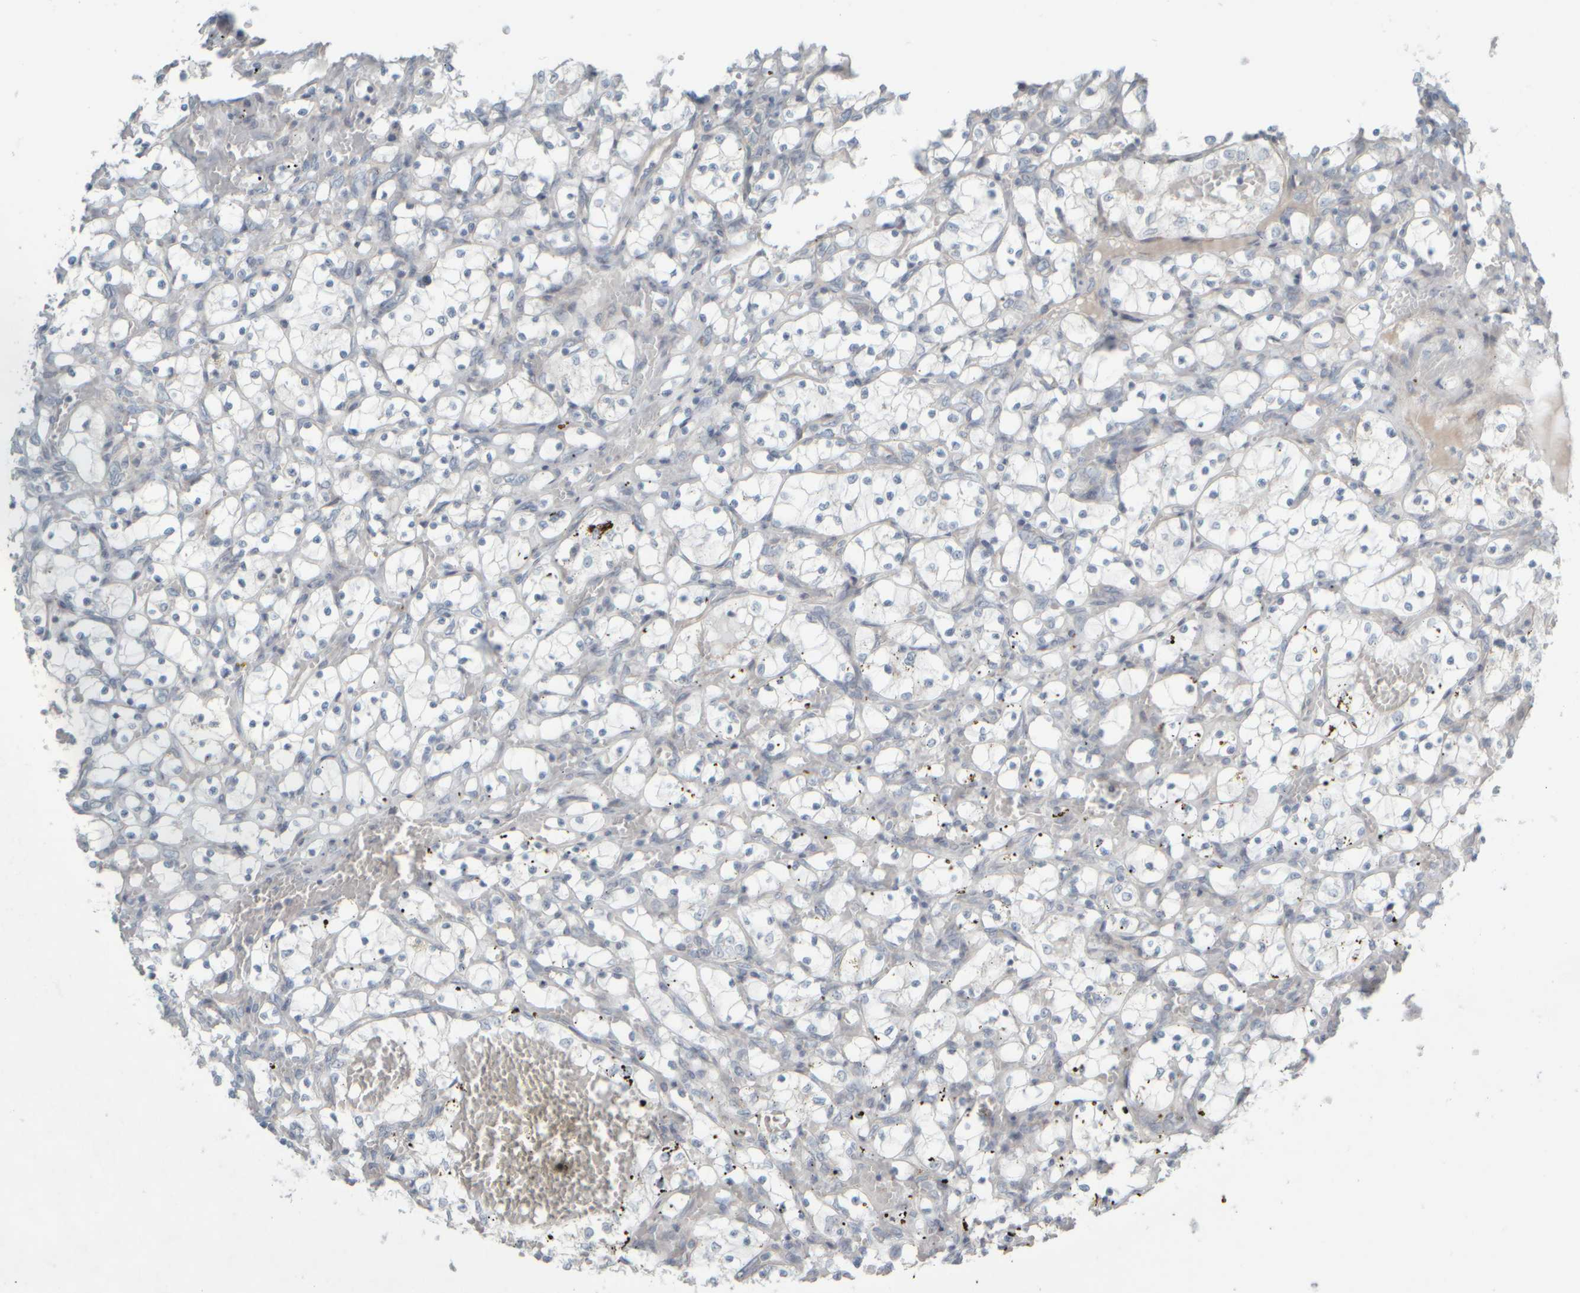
{"staining": {"intensity": "negative", "quantity": "none", "location": "none"}, "tissue": "renal cancer", "cell_type": "Tumor cells", "image_type": "cancer", "snomed": [{"axis": "morphology", "description": "Adenocarcinoma, NOS"}, {"axis": "topography", "description": "Kidney"}], "caption": "Immunohistochemistry of human renal adenocarcinoma exhibits no staining in tumor cells.", "gene": "HGS", "patient": {"sex": "female", "age": 69}}